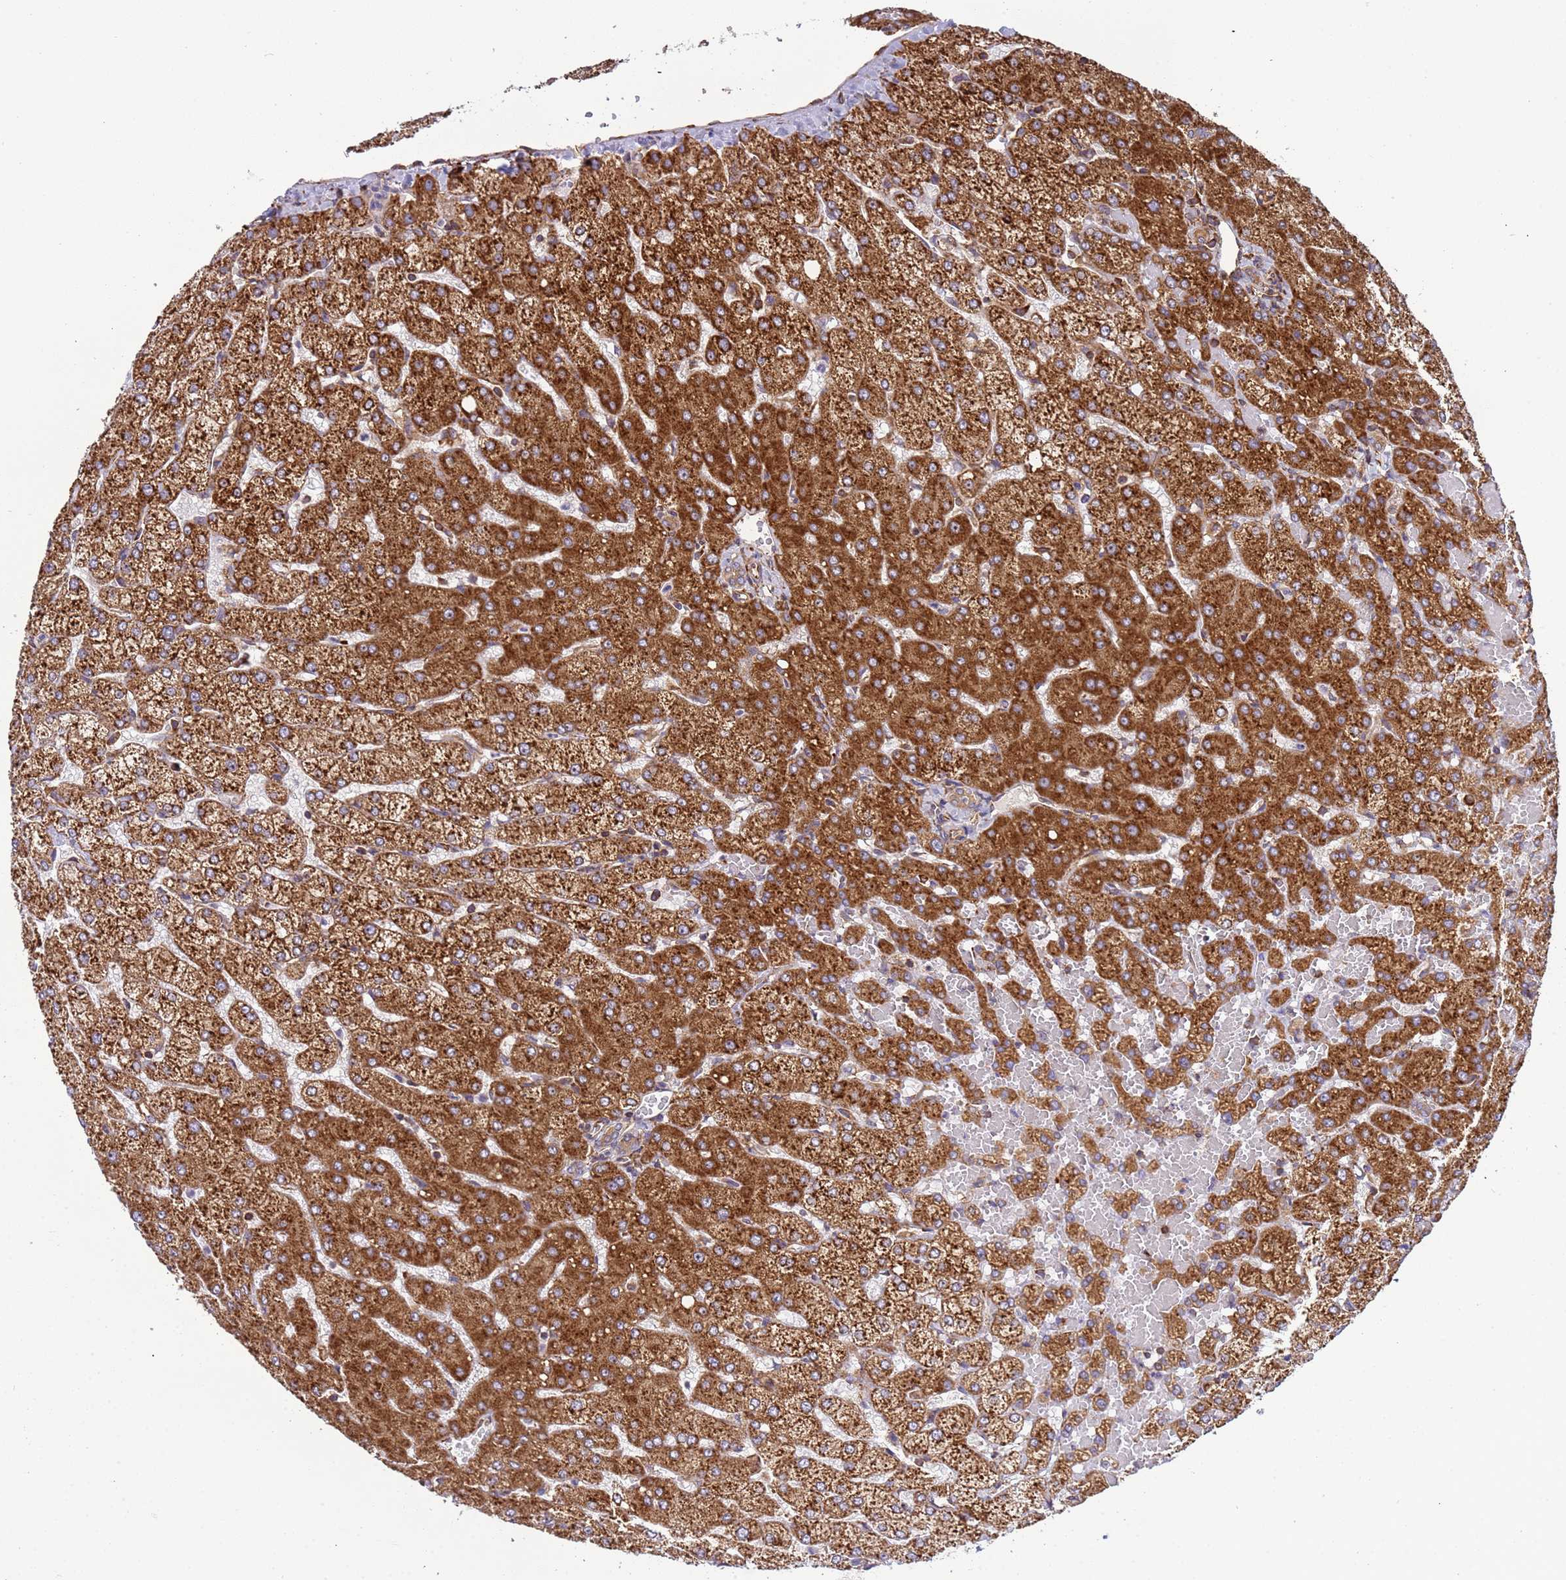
{"staining": {"intensity": "moderate", "quantity": ">75%", "location": "cytoplasmic/membranous"}, "tissue": "liver", "cell_type": "Cholangiocytes", "image_type": "normal", "snomed": [{"axis": "morphology", "description": "Normal tissue, NOS"}, {"axis": "topography", "description": "Liver"}], "caption": "Immunohistochemistry histopathology image of benign liver stained for a protein (brown), which shows medium levels of moderate cytoplasmic/membranous expression in approximately >75% of cholangiocytes.", "gene": "RPL36", "patient": {"sex": "female", "age": 54}}